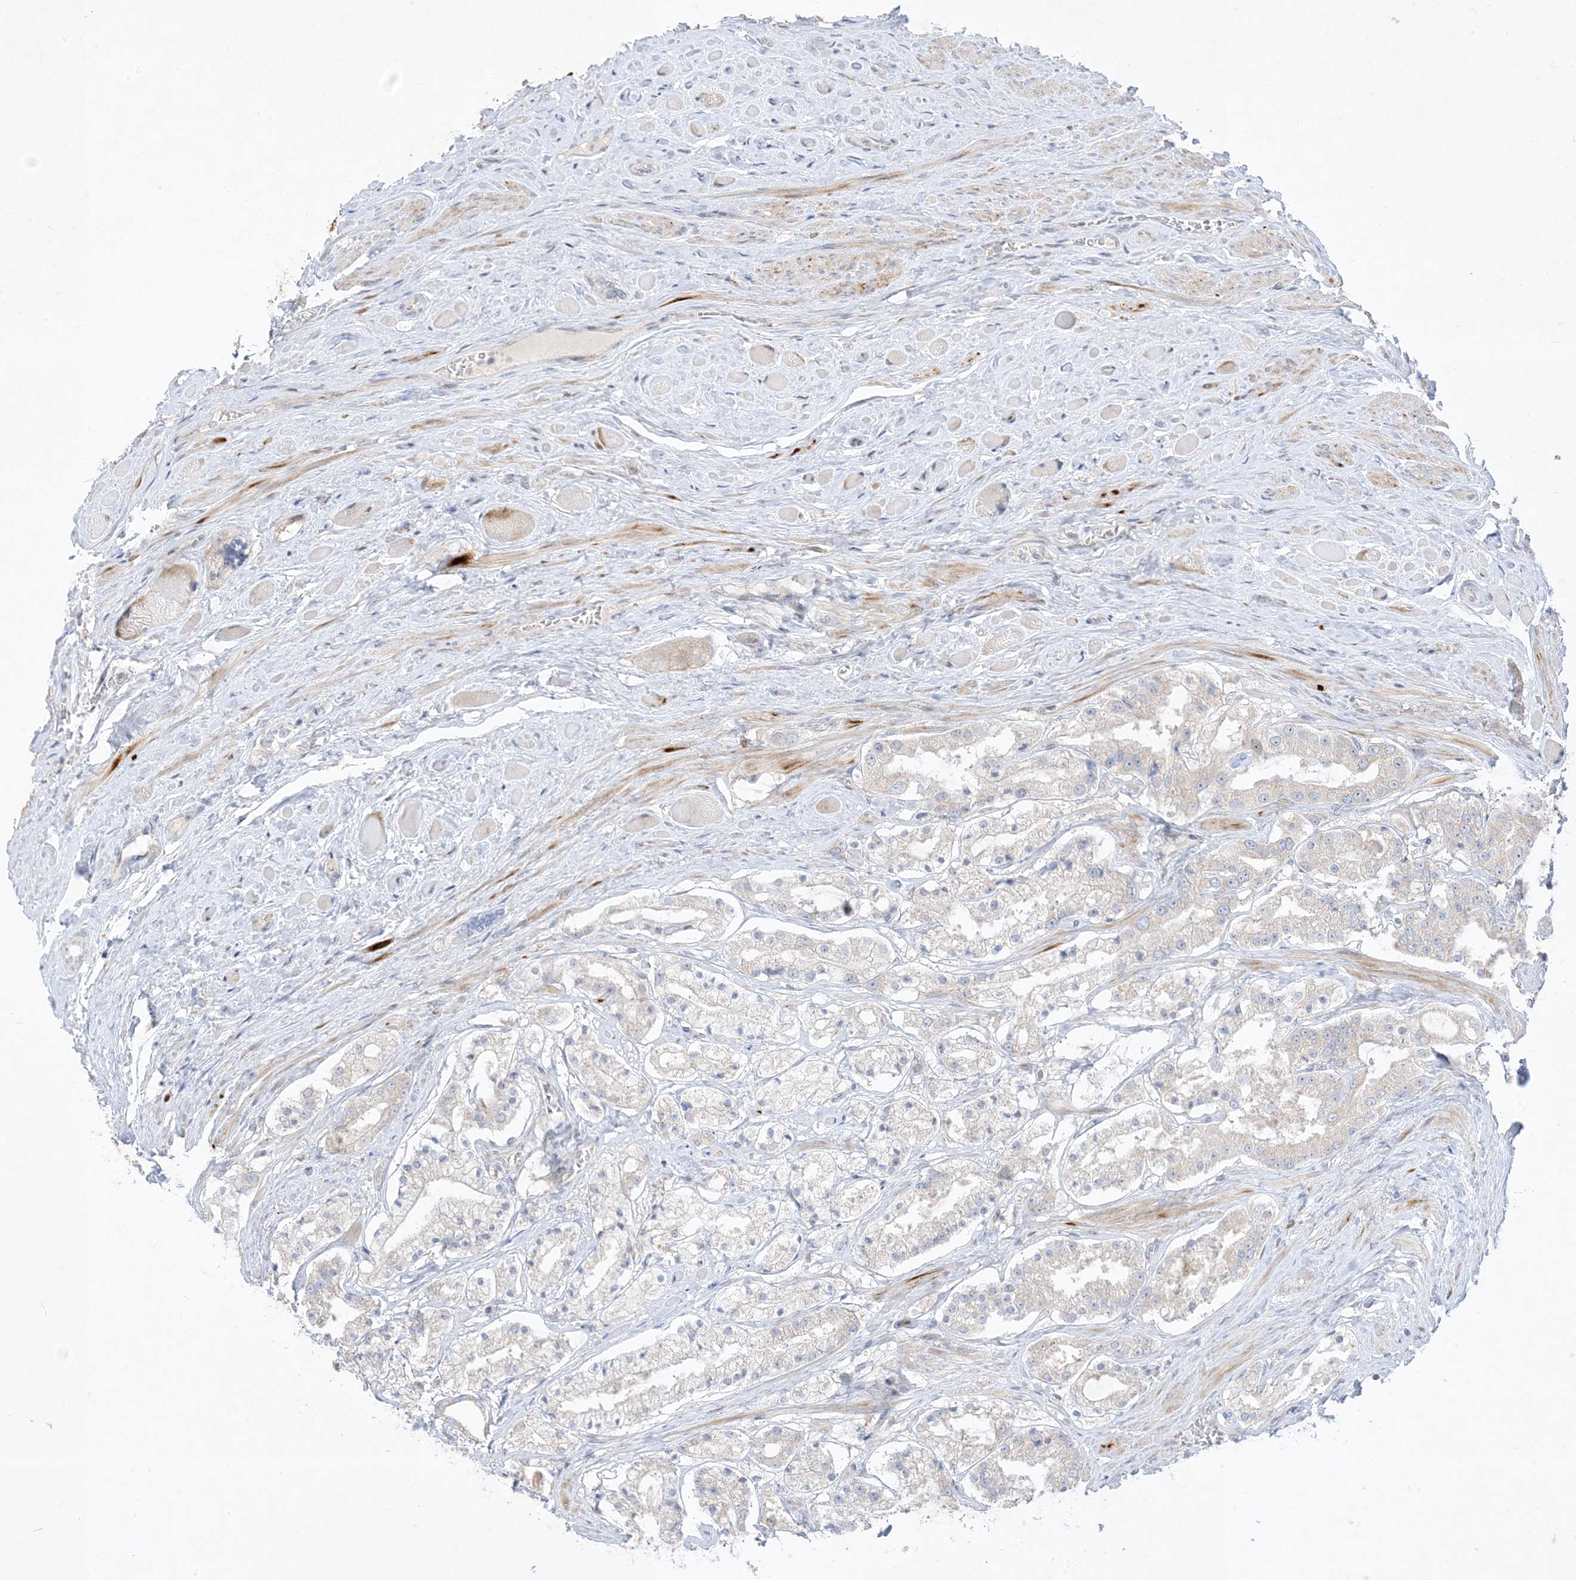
{"staining": {"intensity": "negative", "quantity": "none", "location": "none"}, "tissue": "prostate cancer", "cell_type": "Tumor cells", "image_type": "cancer", "snomed": [{"axis": "morphology", "description": "Adenocarcinoma, High grade"}, {"axis": "topography", "description": "Prostate"}], "caption": "IHC image of human prostate cancer stained for a protein (brown), which shows no staining in tumor cells.", "gene": "BHLHE40", "patient": {"sex": "male", "age": 64}}